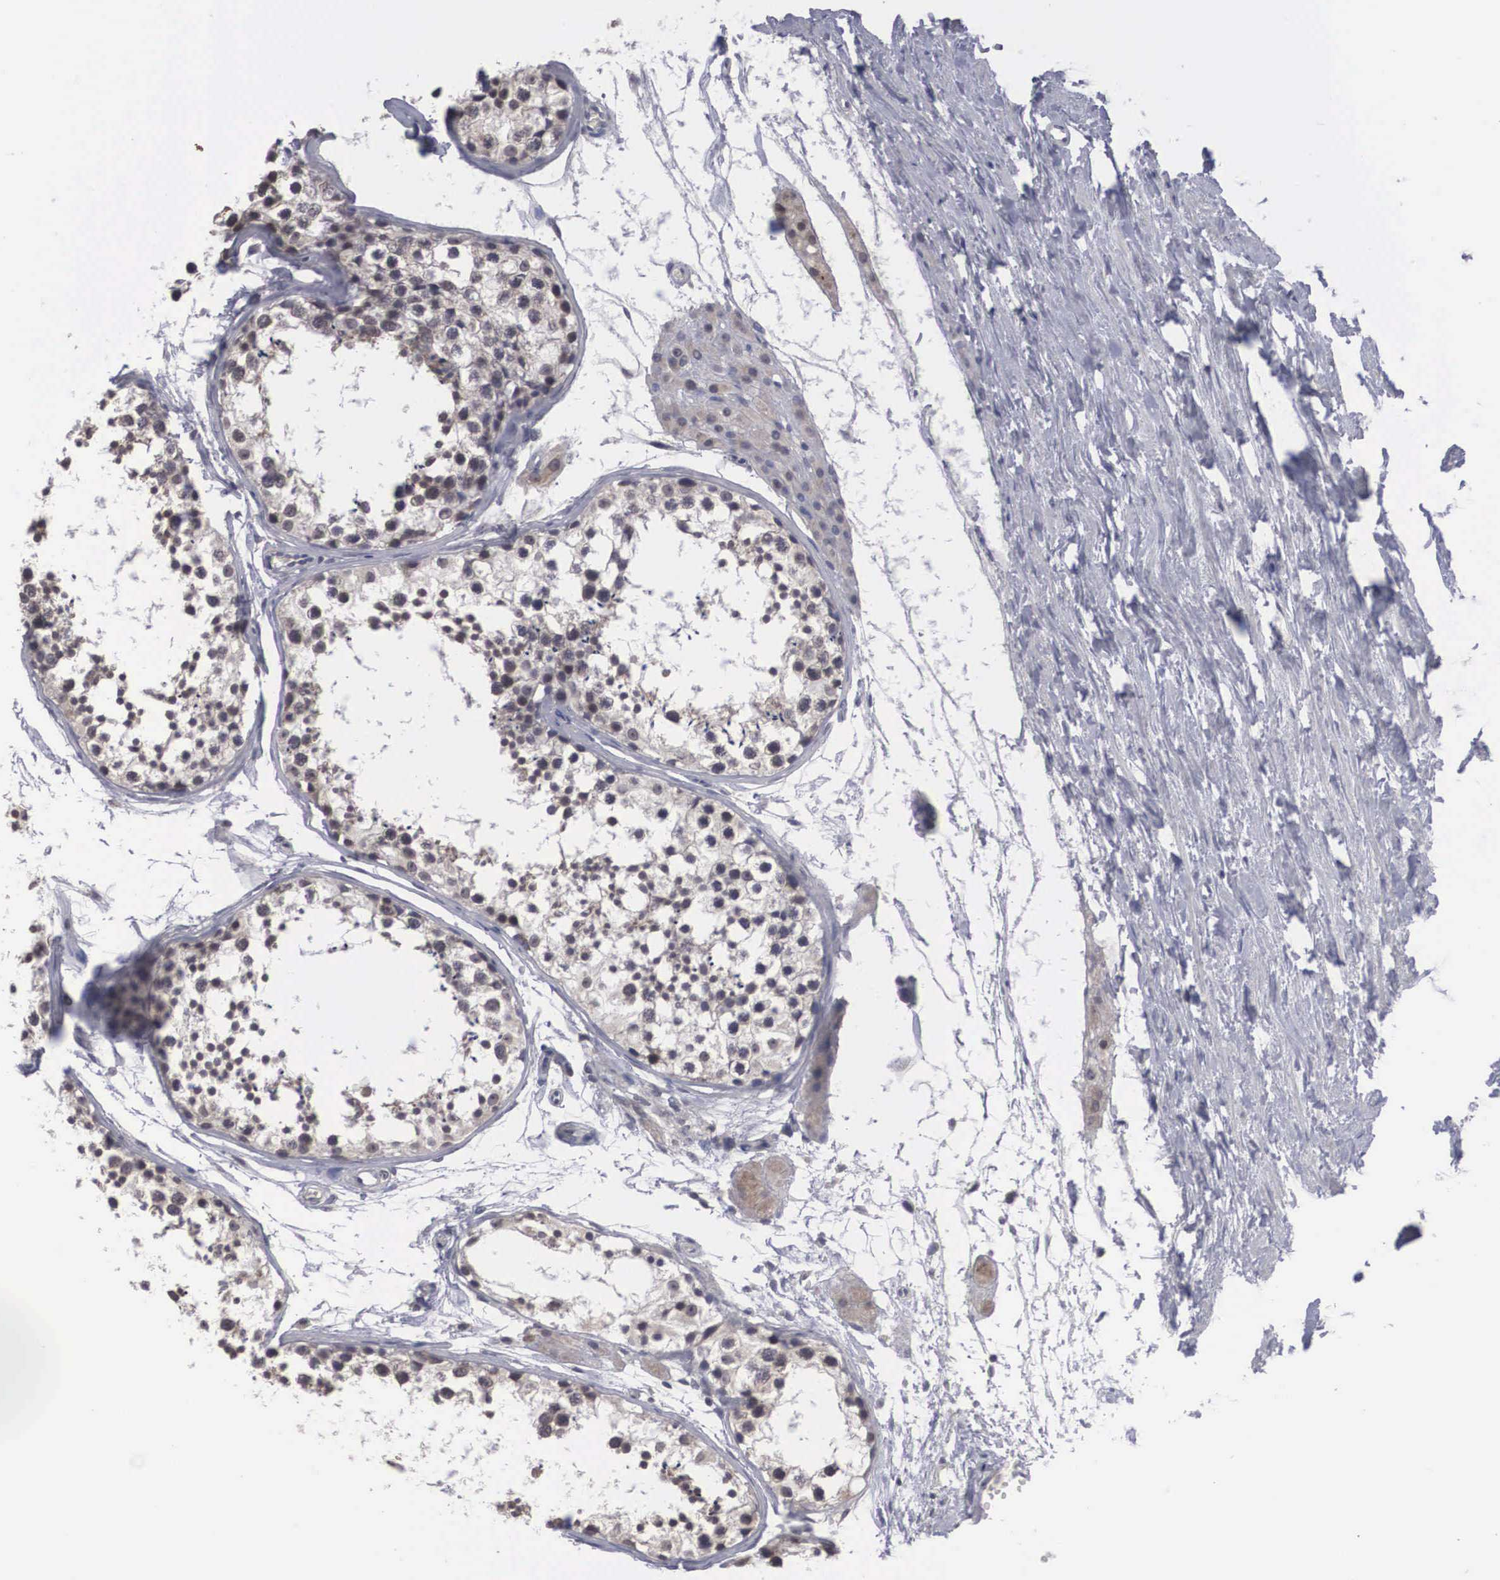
{"staining": {"intensity": "weak", "quantity": "25%-75%", "location": "nuclear"}, "tissue": "testis", "cell_type": "Cells in seminiferous ducts", "image_type": "normal", "snomed": [{"axis": "morphology", "description": "Normal tissue, NOS"}, {"axis": "topography", "description": "Testis"}], "caption": "A histopathology image of testis stained for a protein shows weak nuclear brown staining in cells in seminiferous ducts. The protein of interest is shown in brown color, while the nuclei are stained blue.", "gene": "WDR89", "patient": {"sex": "male", "age": 57}}